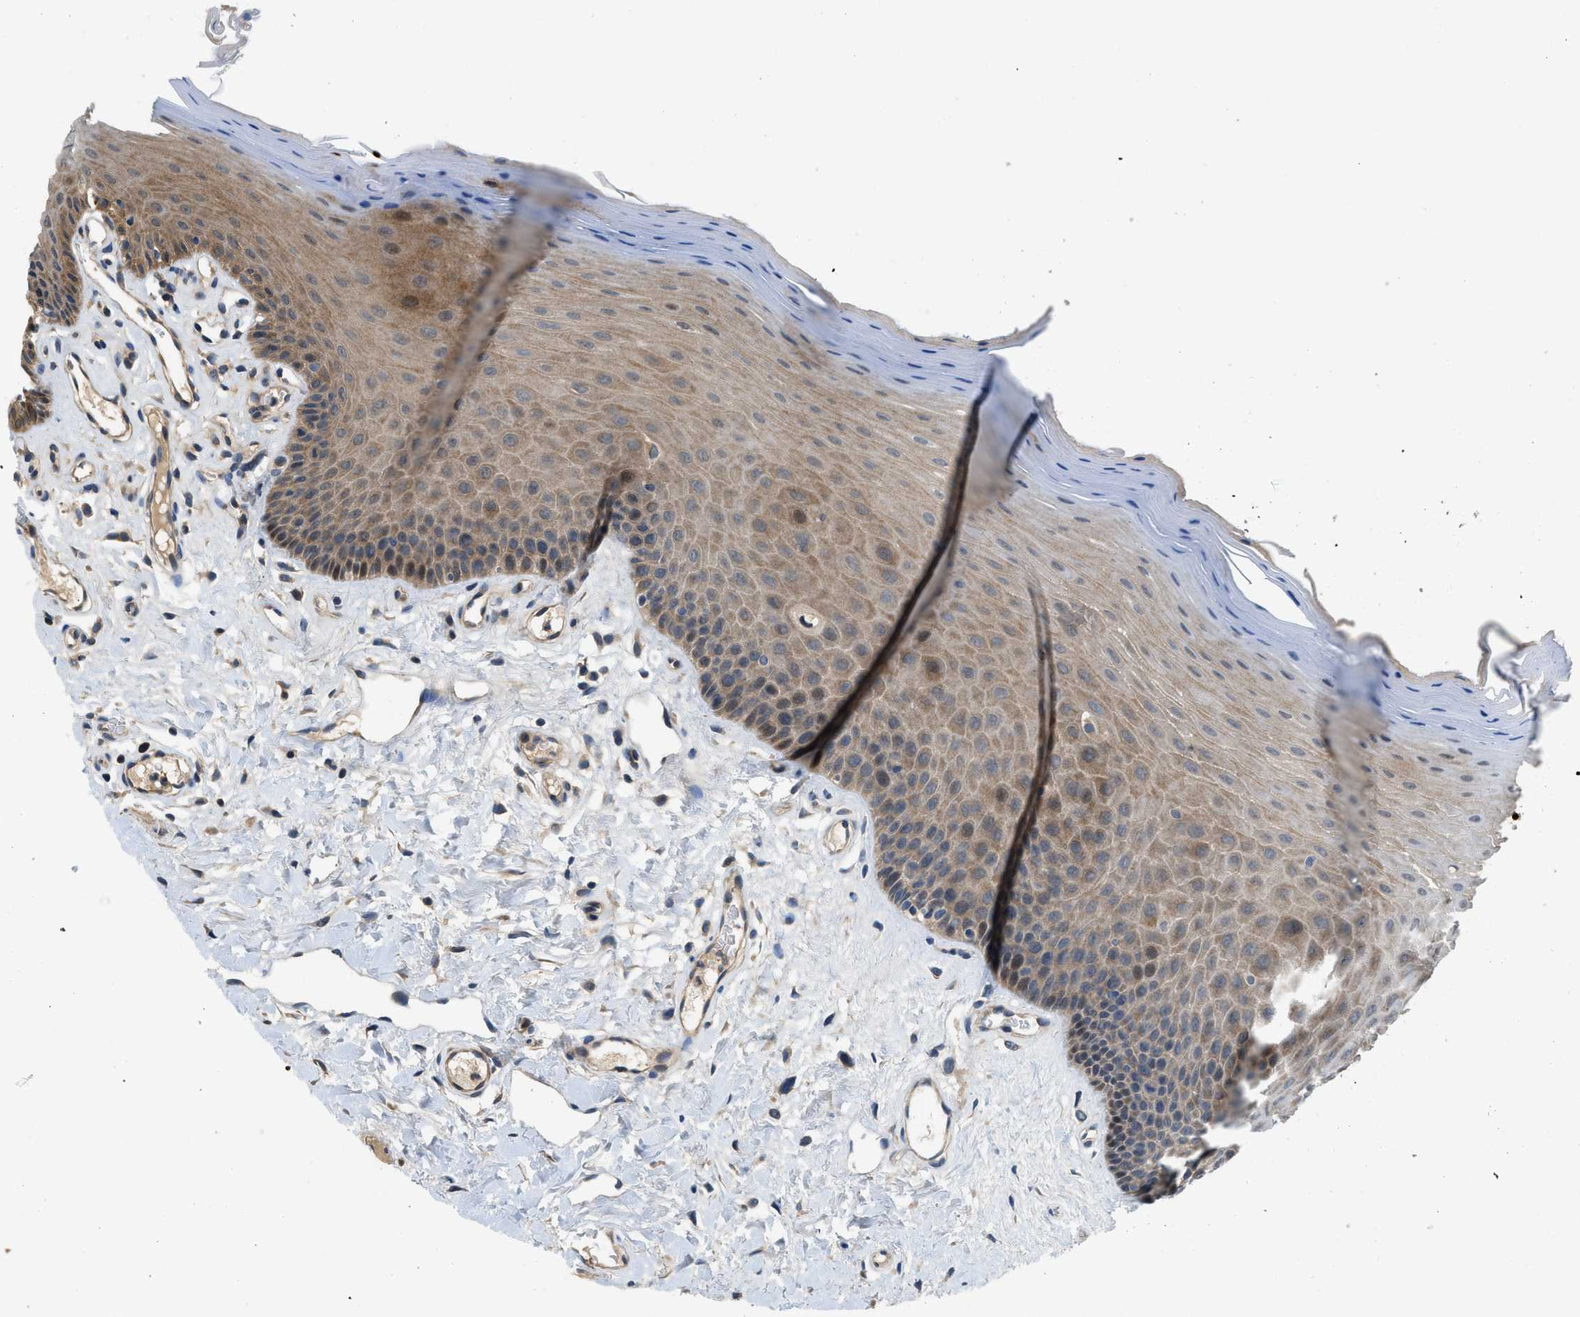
{"staining": {"intensity": "moderate", "quantity": ">75%", "location": "cytoplasmic/membranous"}, "tissue": "oral mucosa", "cell_type": "Squamous epithelial cells", "image_type": "normal", "snomed": [{"axis": "morphology", "description": "Normal tissue, NOS"}, {"axis": "morphology", "description": "Squamous cell carcinoma, NOS"}, {"axis": "topography", "description": "Skeletal muscle"}, {"axis": "topography", "description": "Adipose tissue"}, {"axis": "topography", "description": "Vascular tissue"}, {"axis": "topography", "description": "Oral tissue"}, {"axis": "topography", "description": "Peripheral nerve tissue"}, {"axis": "topography", "description": "Head-Neck"}], "caption": "Unremarkable oral mucosa demonstrates moderate cytoplasmic/membranous staining in approximately >75% of squamous epithelial cells Nuclei are stained in blue..", "gene": "GPR31", "patient": {"sex": "male", "age": 71}}